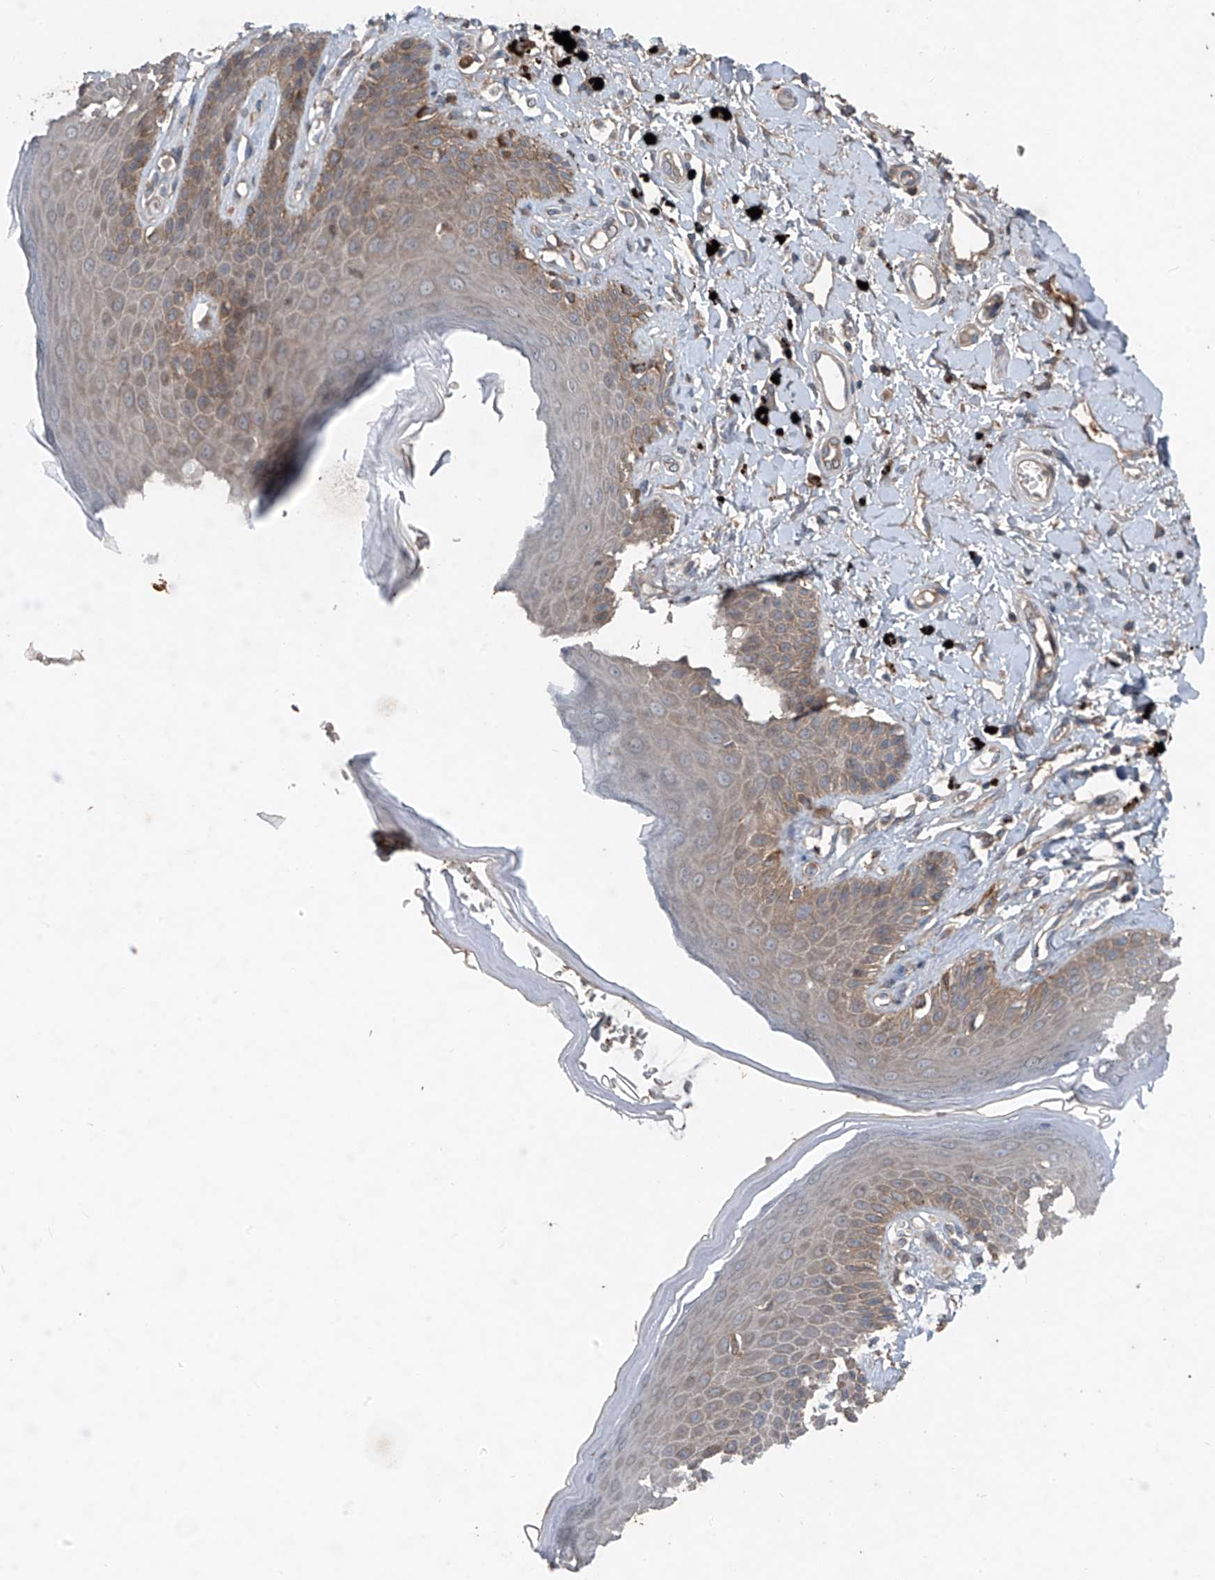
{"staining": {"intensity": "moderate", "quantity": "25%-75%", "location": "cytoplasmic/membranous"}, "tissue": "skin", "cell_type": "Epidermal cells", "image_type": "normal", "snomed": [{"axis": "morphology", "description": "Normal tissue, NOS"}, {"axis": "topography", "description": "Anal"}], "caption": "Skin was stained to show a protein in brown. There is medium levels of moderate cytoplasmic/membranous staining in approximately 25%-75% of epidermal cells. (Brightfield microscopy of DAB IHC at high magnification).", "gene": "FOXRED2", "patient": {"sex": "female", "age": 78}}